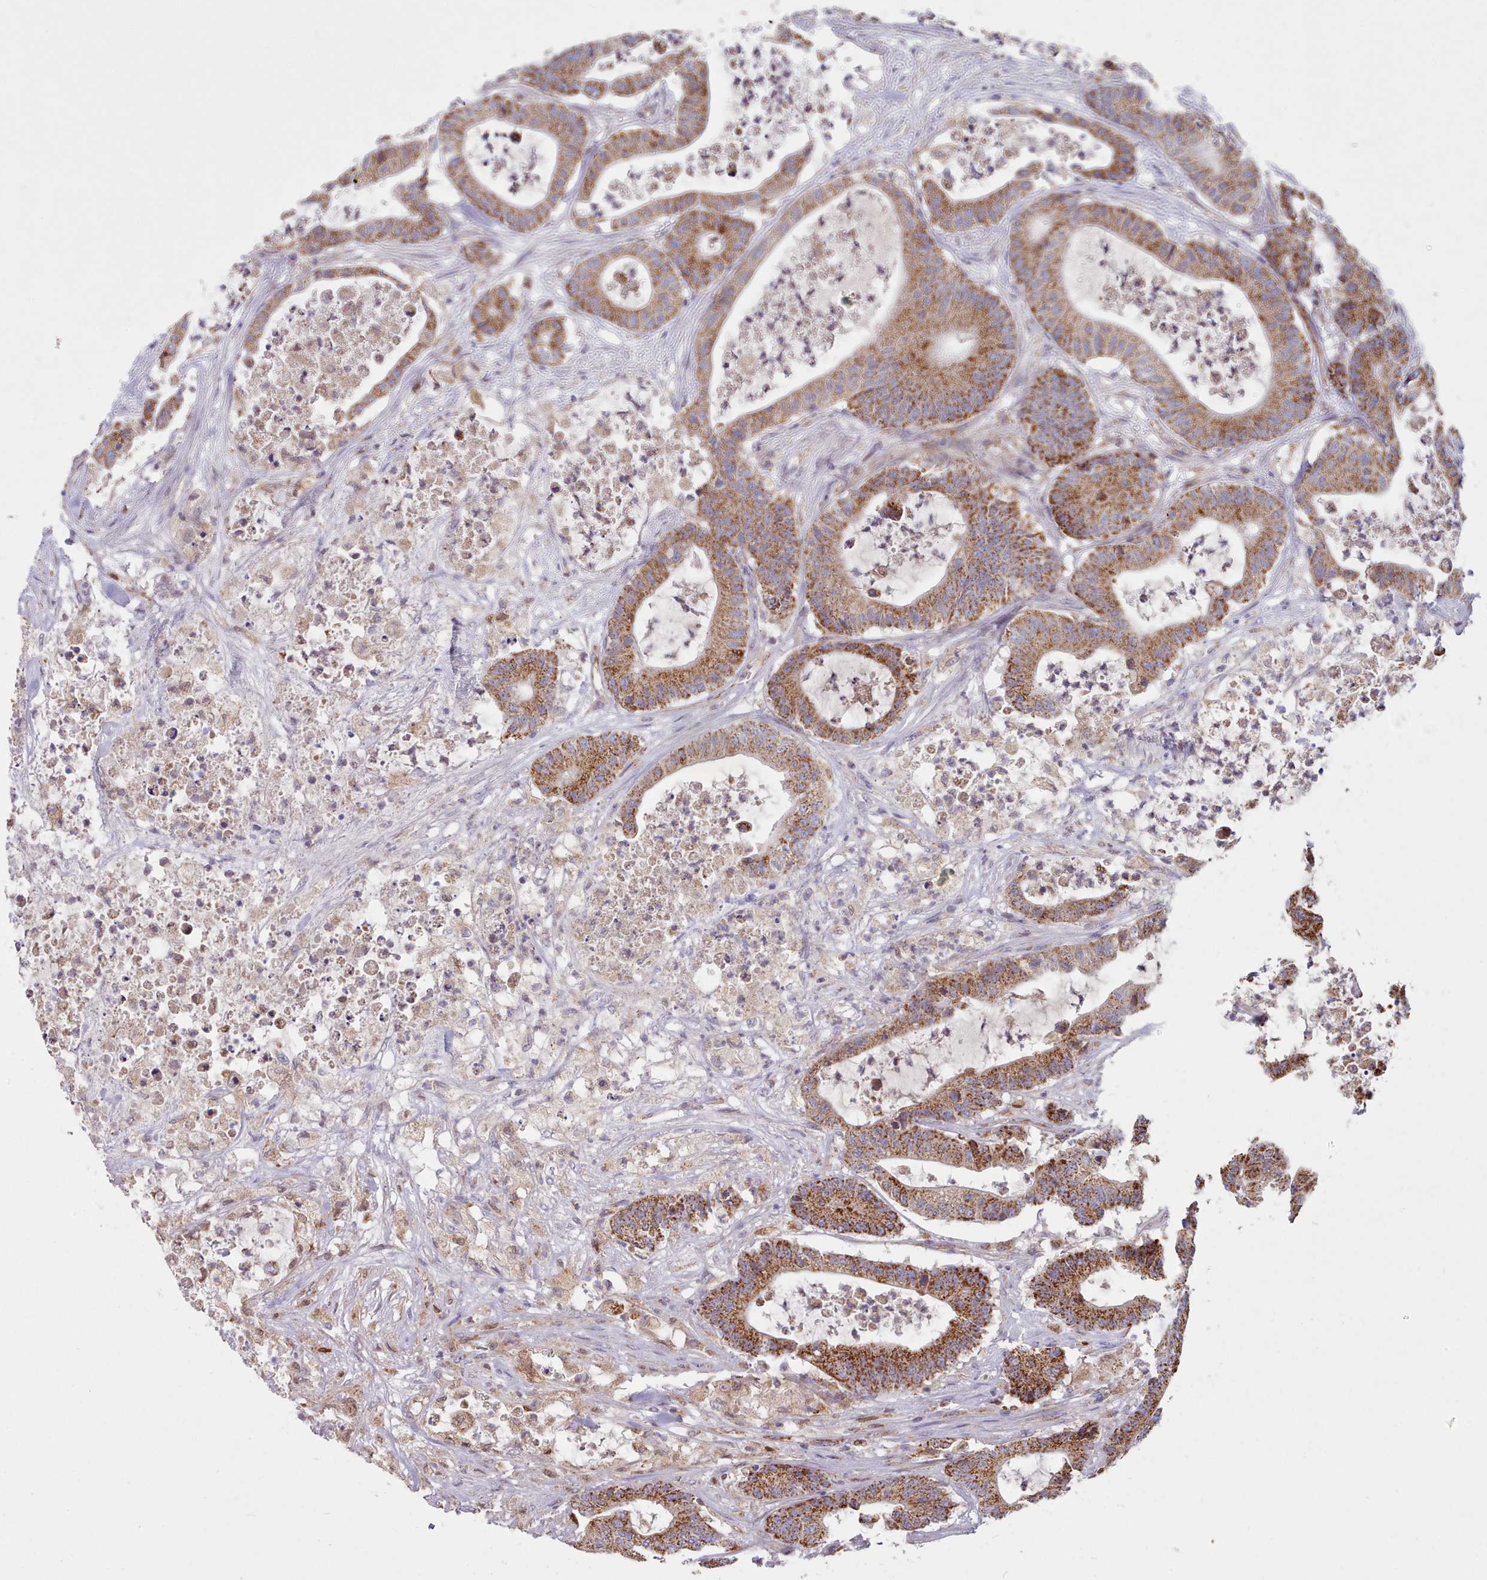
{"staining": {"intensity": "moderate", "quantity": ">75%", "location": "cytoplasmic/membranous"}, "tissue": "colorectal cancer", "cell_type": "Tumor cells", "image_type": "cancer", "snomed": [{"axis": "morphology", "description": "Adenocarcinoma, NOS"}, {"axis": "topography", "description": "Colon"}], "caption": "Protein expression analysis of colorectal adenocarcinoma reveals moderate cytoplasmic/membranous staining in about >75% of tumor cells.", "gene": "HSDL2", "patient": {"sex": "female", "age": 84}}